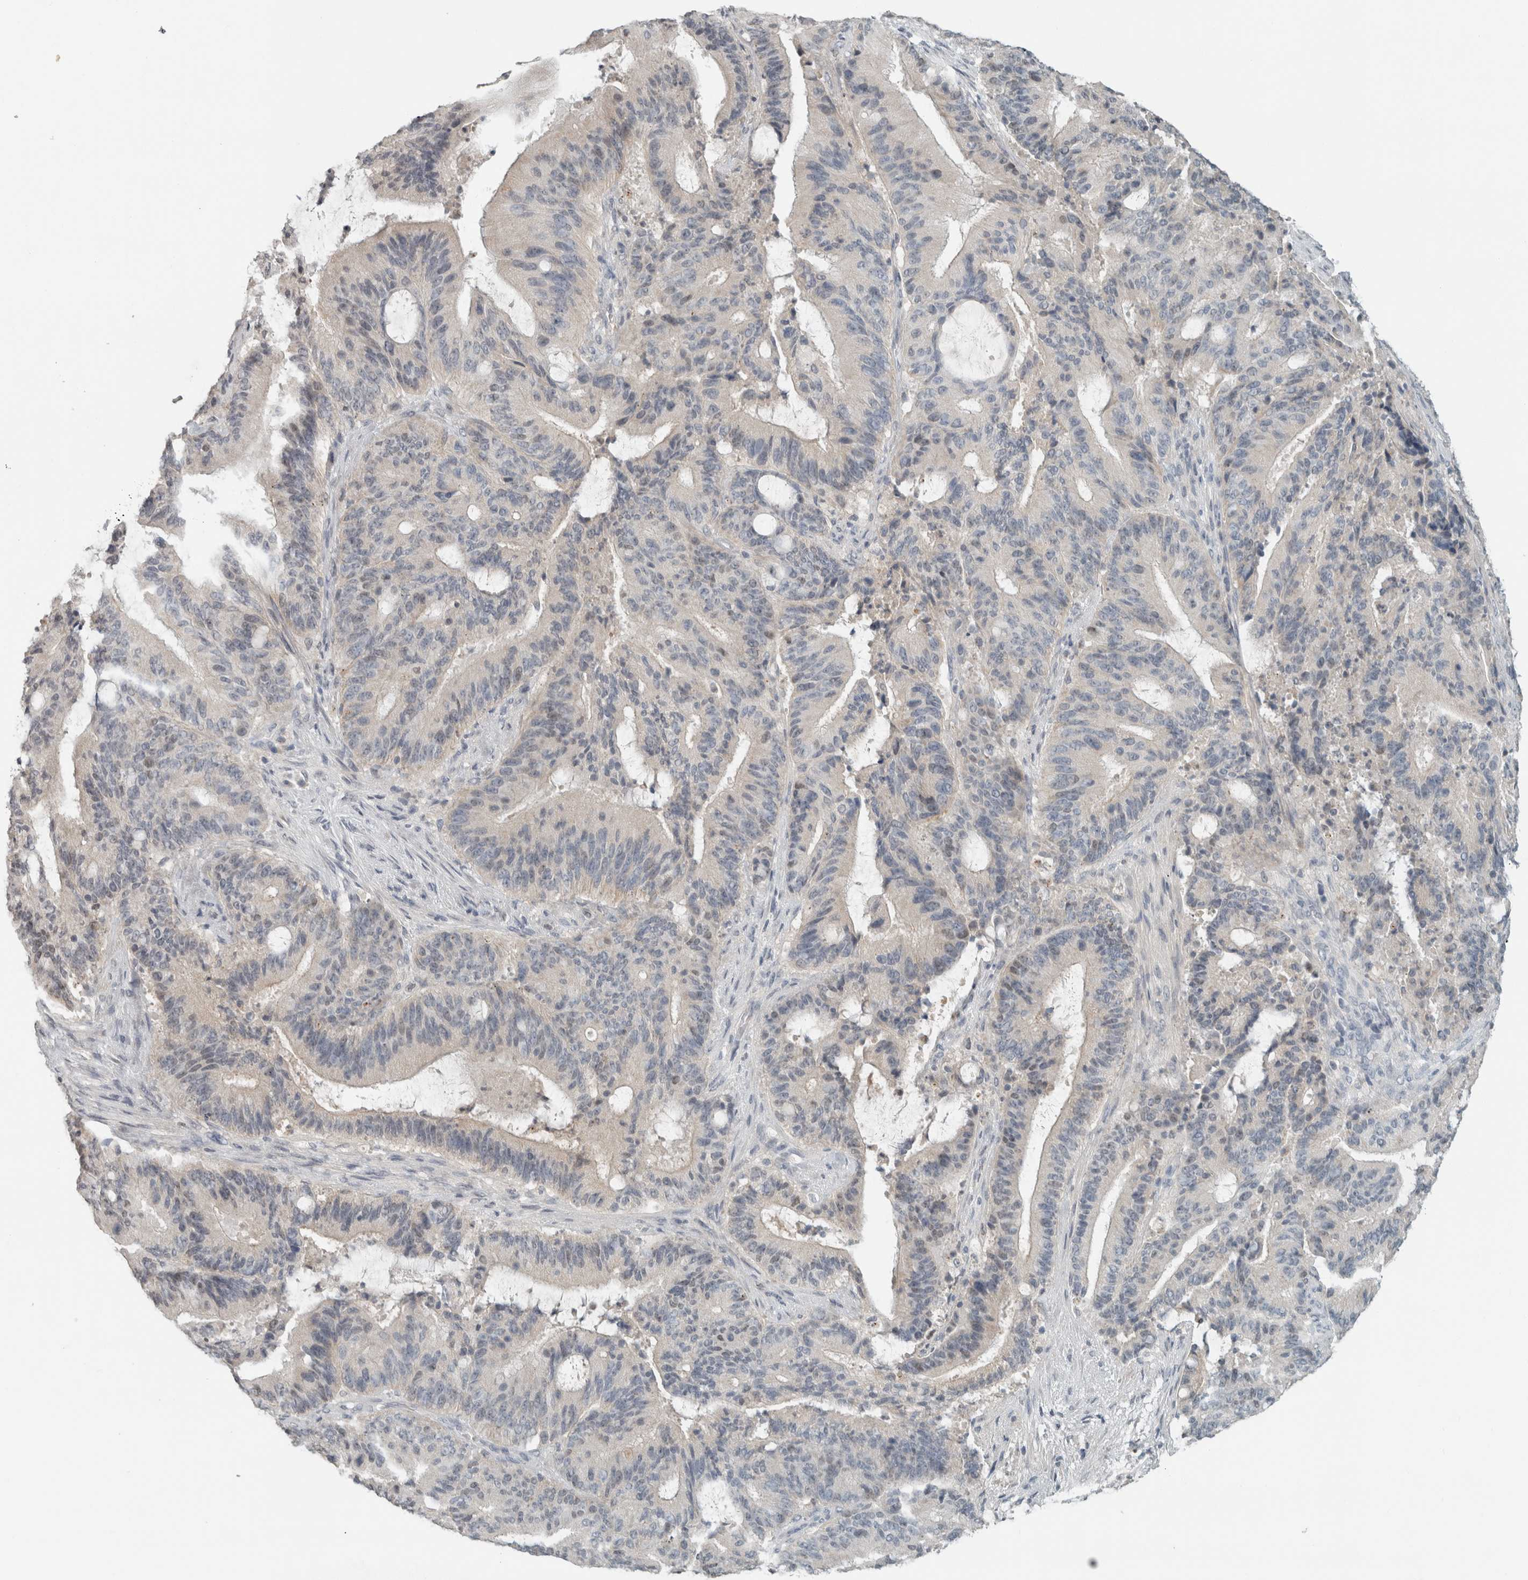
{"staining": {"intensity": "negative", "quantity": "none", "location": "none"}, "tissue": "liver cancer", "cell_type": "Tumor cells", "image_type": "cancer", "snomed": [{"axis": "morphology", "description": "Normal tissue, NOS"}, {"axis": "morphology", "description": "Cholangiocarcinoma"}, {"axis": "topography", "description": "Liver"}, {"axis": "topography", "description": "Peripheral nerve tissue"}], "caption": "Liver cancer stained for a protein using IHC demonstrates no staining tumor cells.", "gene": "TRIT1", "patient": {"sex": "female", "age": 73}}